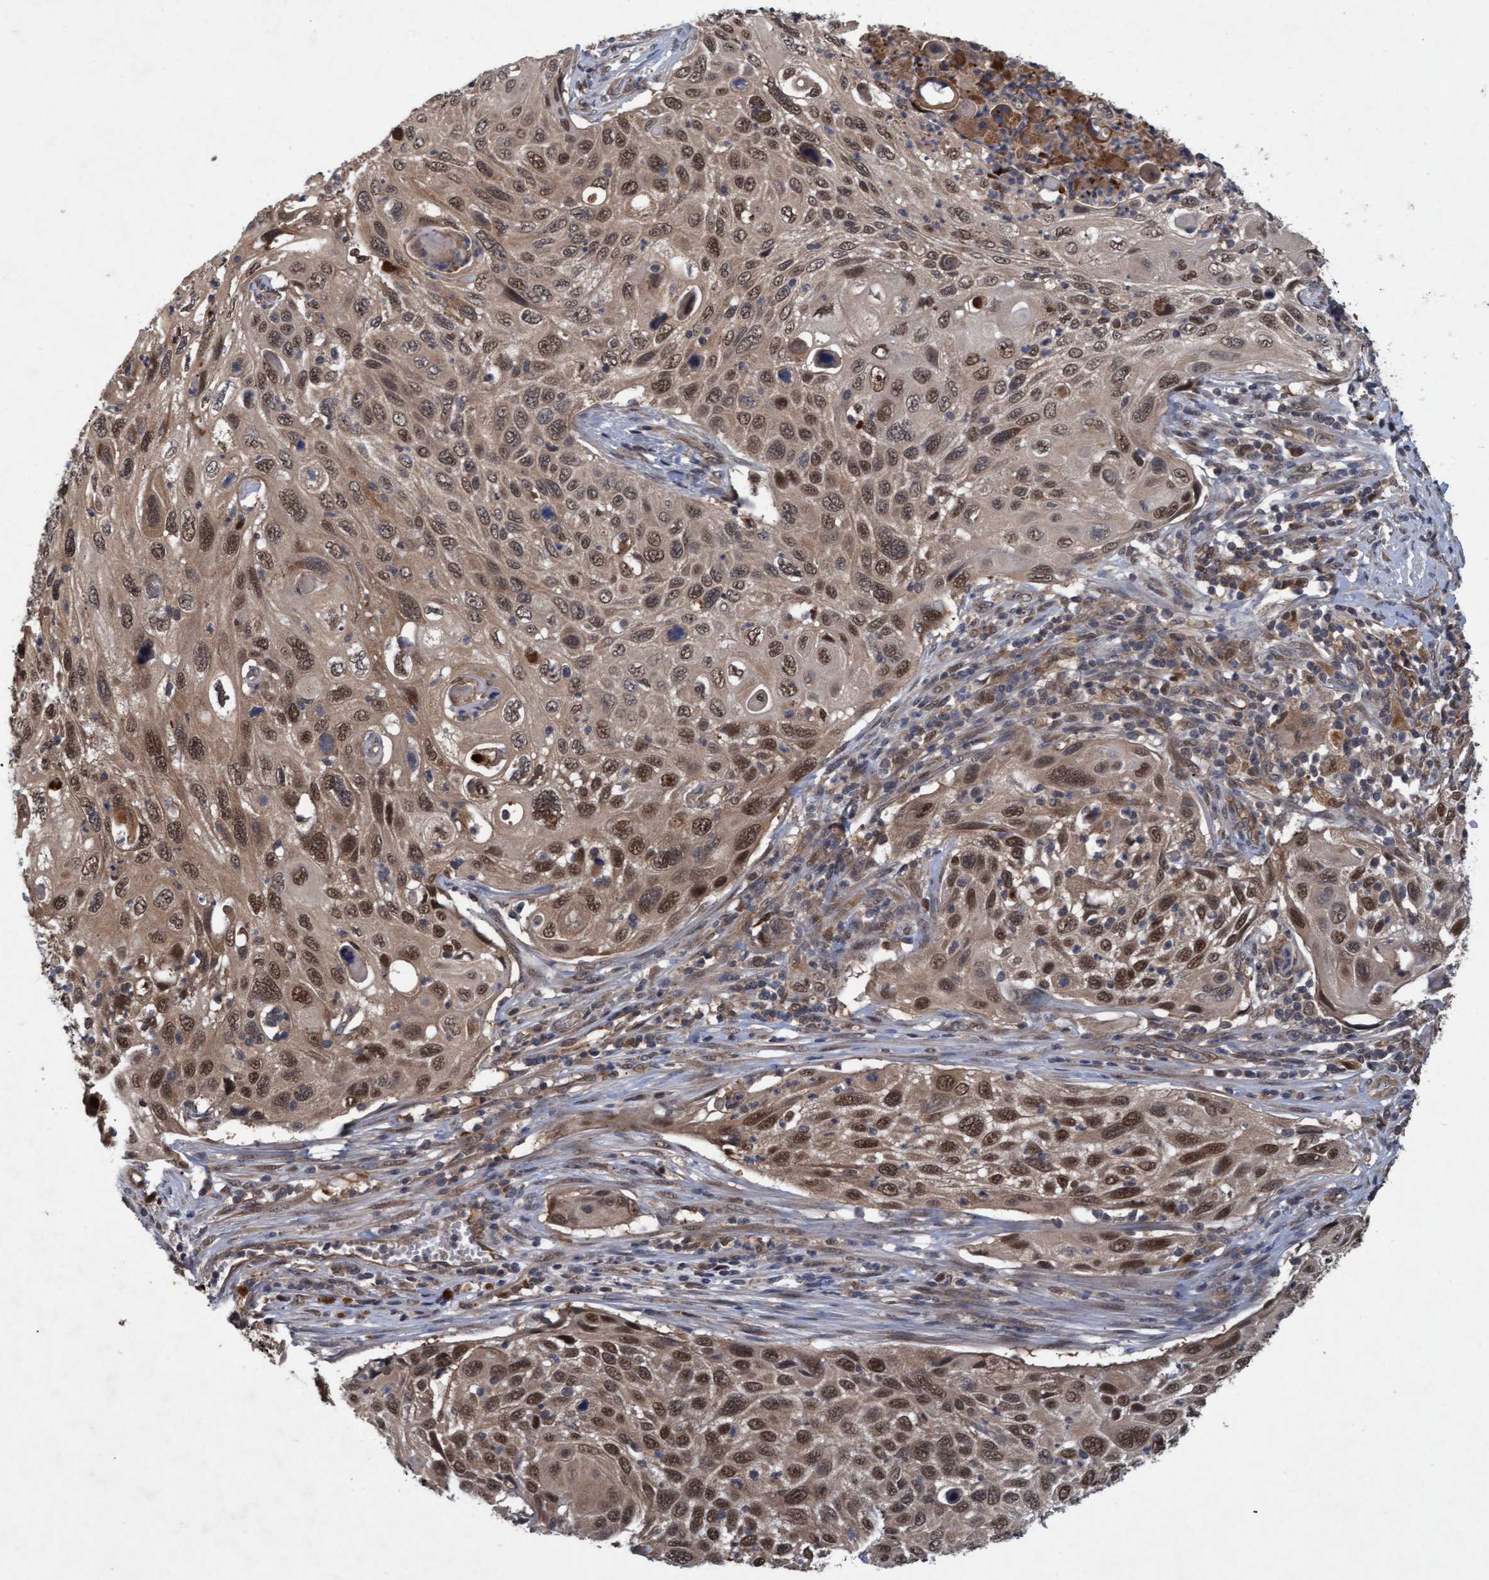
{"staining": {"intensity": "moderate", "quantity": ">75%", "location": "cytoplasmic/membranous,nuclear"}, "tissue": "cervical cancer", "cell_type": "Tumor cells", "image_type": "cancer", "snomed": [{"axis": "morphology", "description": "Squamous cell carcinoma, NOS"}, {"axis": "topography", "description": "Cervix"}], "caption": "Moderate cytoplasmic/membranous and nuclear expression is present in approximately >75% of tumor cells in squamous cell carcinoma (cervical). Using DAB (brown) and hematoxylin (blue) stains, captured at high magnification using brightfield microscopy.", "gene": "PSMB6", "patient": {"sex": "female", "age": 70}}